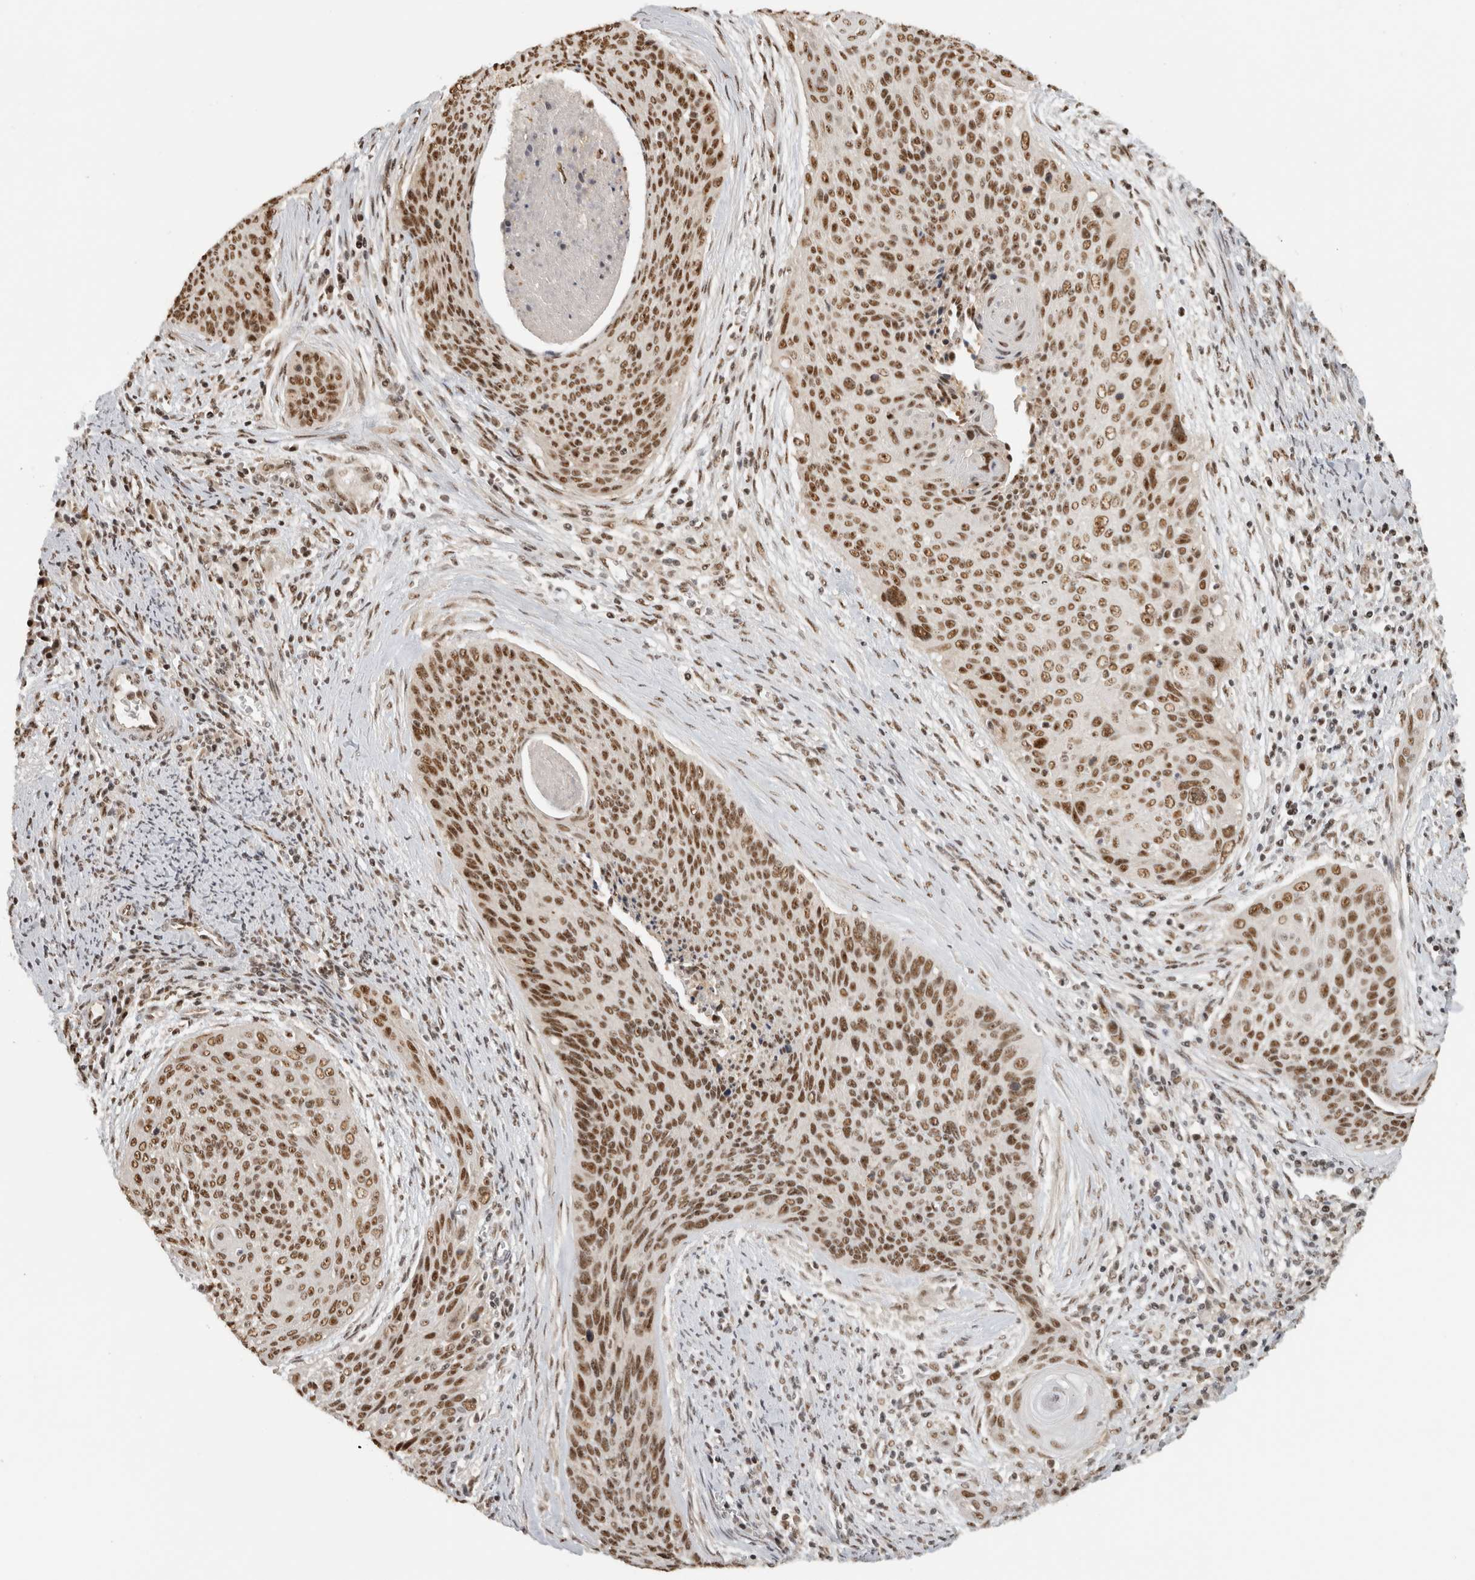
{"staining": {"intensity": "moderate", "quantity": ">75%", "location": "nuclear"}, "tissue": "cervical cancer", "cell_type": "Tumor cells", "image_type": "cancer", "snomed": [{"axis": "morphology", "description": "Squamous cell carcinoma, NOS"}, {"axis": "topography", "description": "Cervix"}], "caption": "Immunohistochemical staining of cervical squamous cell carcinoma demonstrates moderate nuclear protein staining in approximately >75% of tumor cells.", "gene": "EBNA1BP2", "patient": {"sex": "female", "age": 55}}